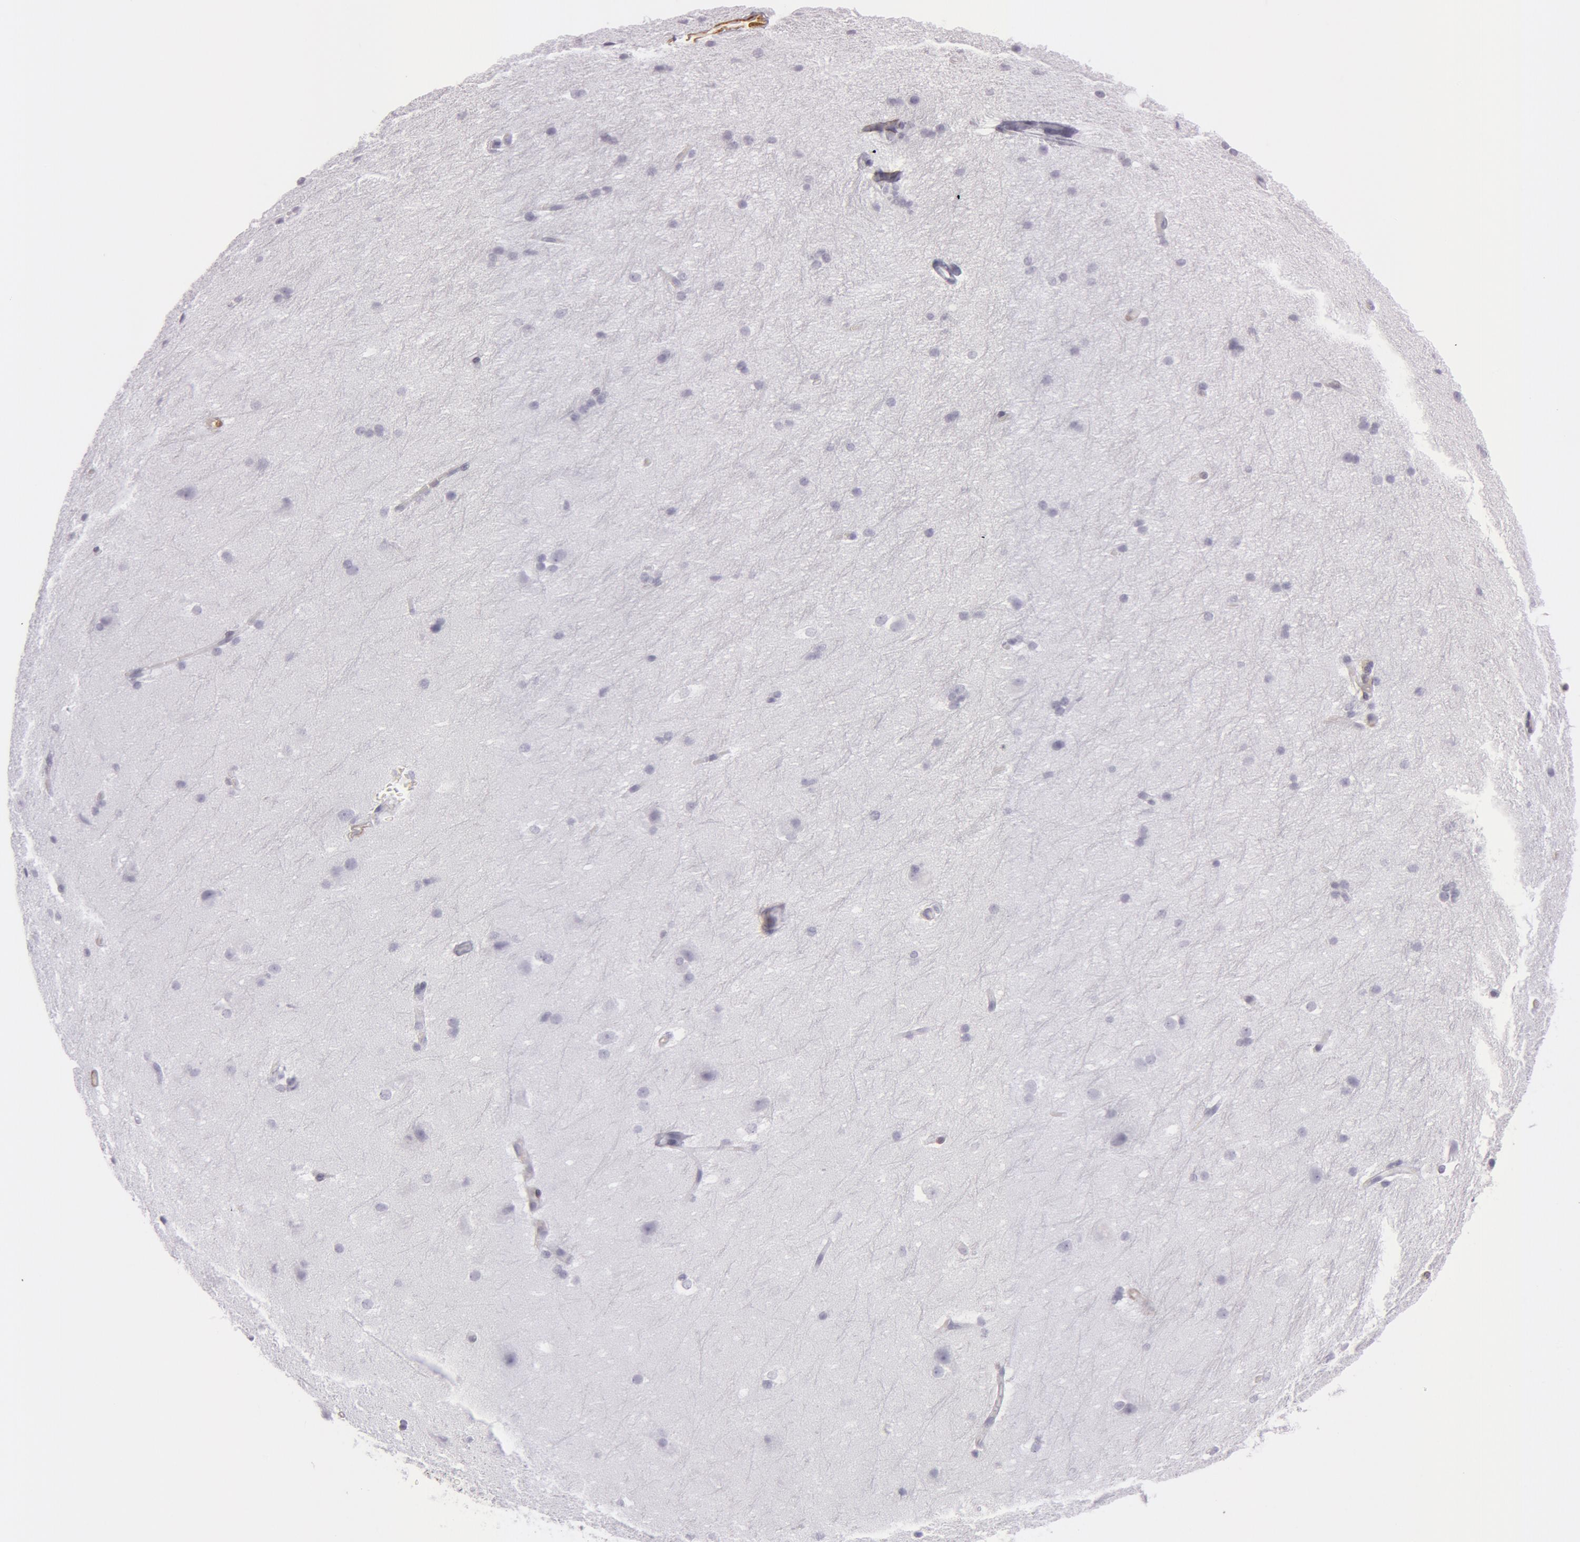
{"staining": {"intensity": "negative", "quantity": "none", "location": "none"}, "tissue": "cerebral cortex", "cell_type": "Endothelial cells", "image_type": "normal", "snomed": [{"axis": "morphology", "description": "Normal tissue, NOS"}, {"axis": "topography", "description": "Cerebral cortex"}, {"axis": "topography", "description": "Hippocampus"}], "caption": "Immunohistochemistry of normal cerebral cortex shows no expression in endothelial cells.", "gene": "TAGLN", "patient": {"sex": "female", "age": 19}}